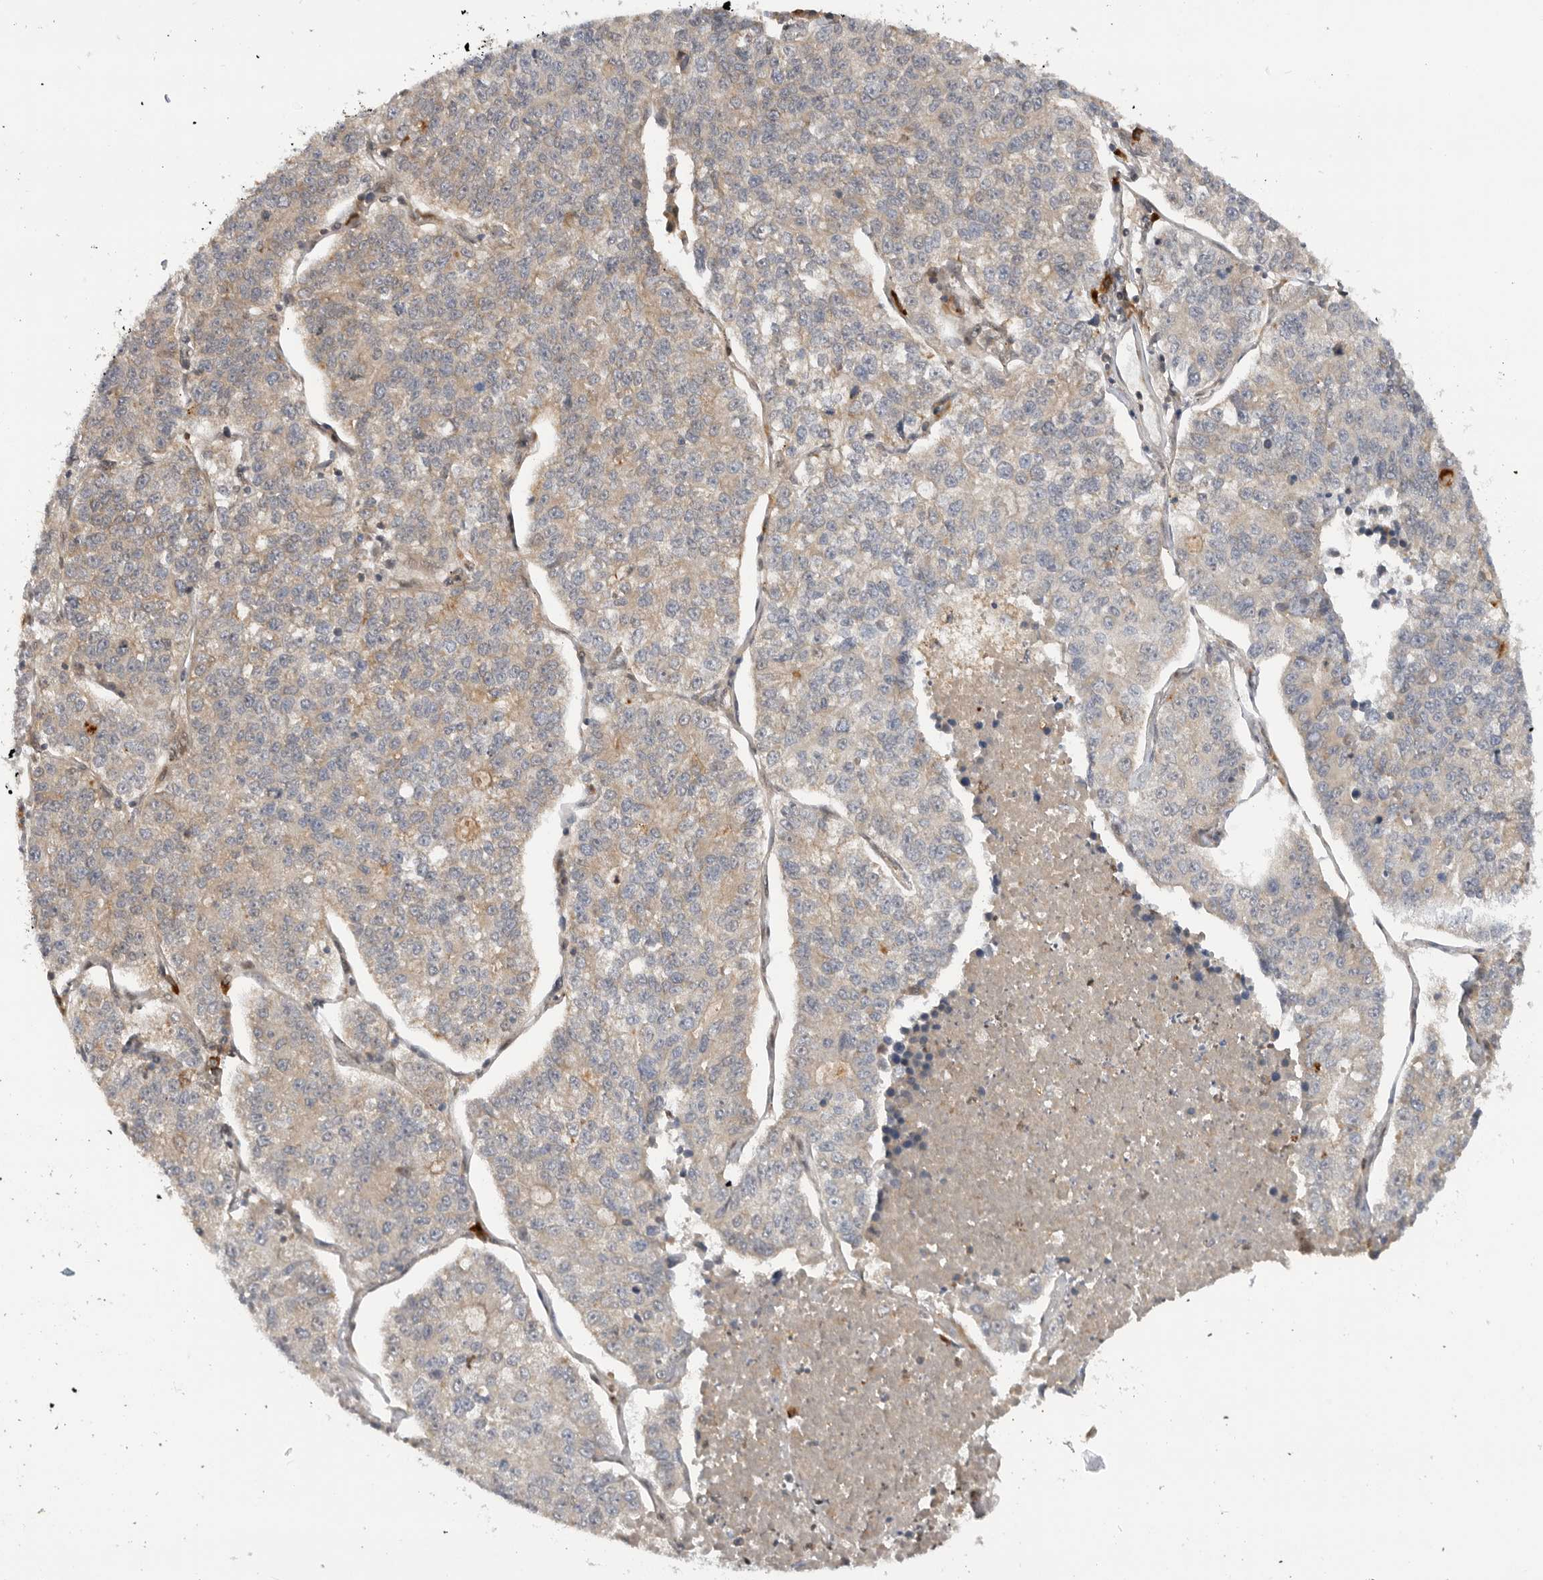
{"staining": {"intensity": "negative", "quantity": "none", "location": "none"}, "tissue": "lung cancer", "cell_type": "Tumor cells", "image_type": "cancer", "snomed": [{"axis": "morphology", "description": "Adenocarcinoma, NOS"}, {"axis": "topography", "description": "Lung"}], "caption": "The immunohistochemistry (IHC) histopathology image has no significant staining in tumor cells of lung cancer tissue.", "gene": "DCAF8", "patient": {"sex": "male", "age": 49}}